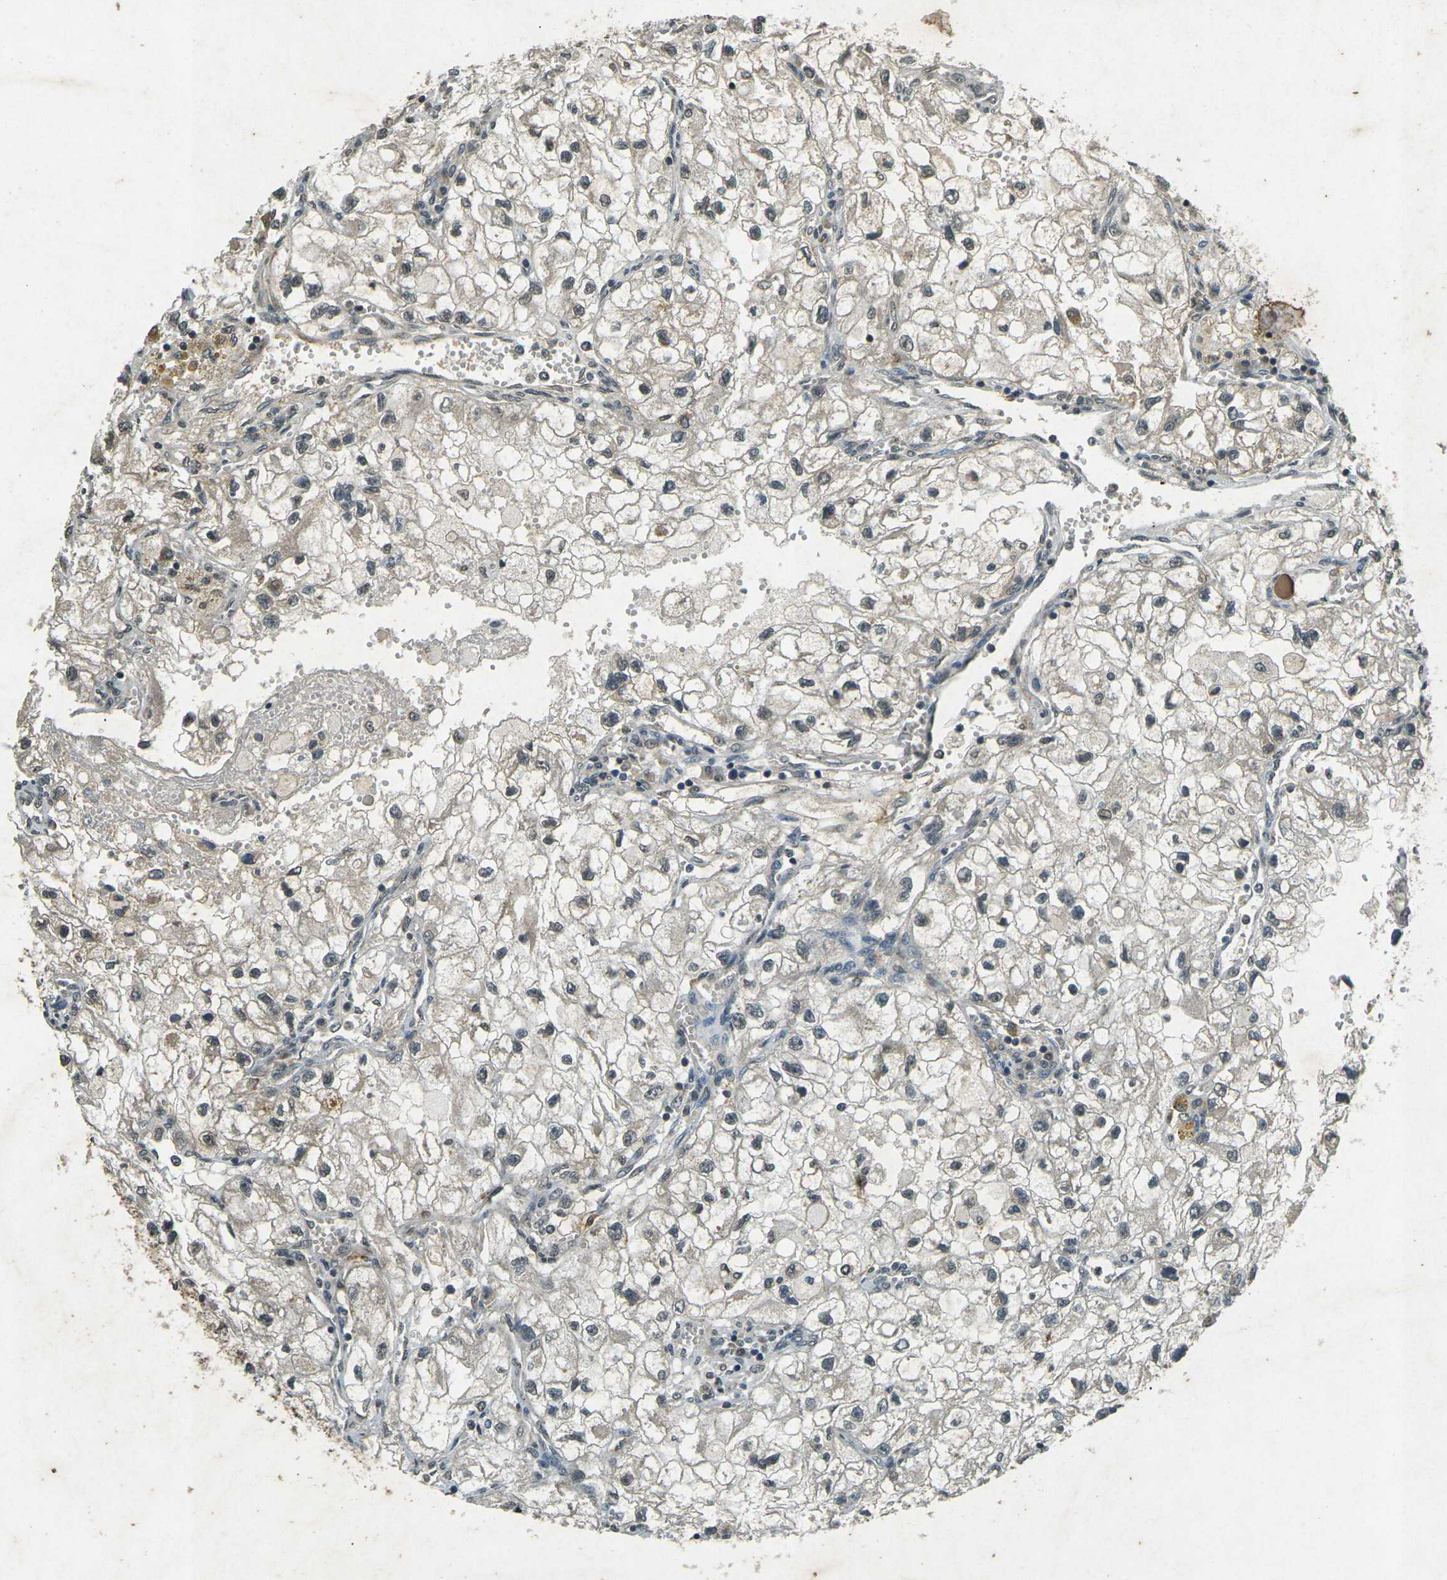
{"staining": {"intensity": "weak", "quantity": "<25%", "location": "cytoplasmic/membranous"}, "tissue": "renal cancer", "cell_type": "Tumor cells", "image_type": "cancer", "snomed": [{"axis": "morphology", "description": "Adenocarcinoma, NOS"}, {"axis": "topography", "description": "Kidney"}], "caption": "Immunohistochemistry of adenocarcinoma (renal) exhibits no positivity in tumor cells.", "gene": "PDE2A", "patient": {"sex": "female", "age": 70}}